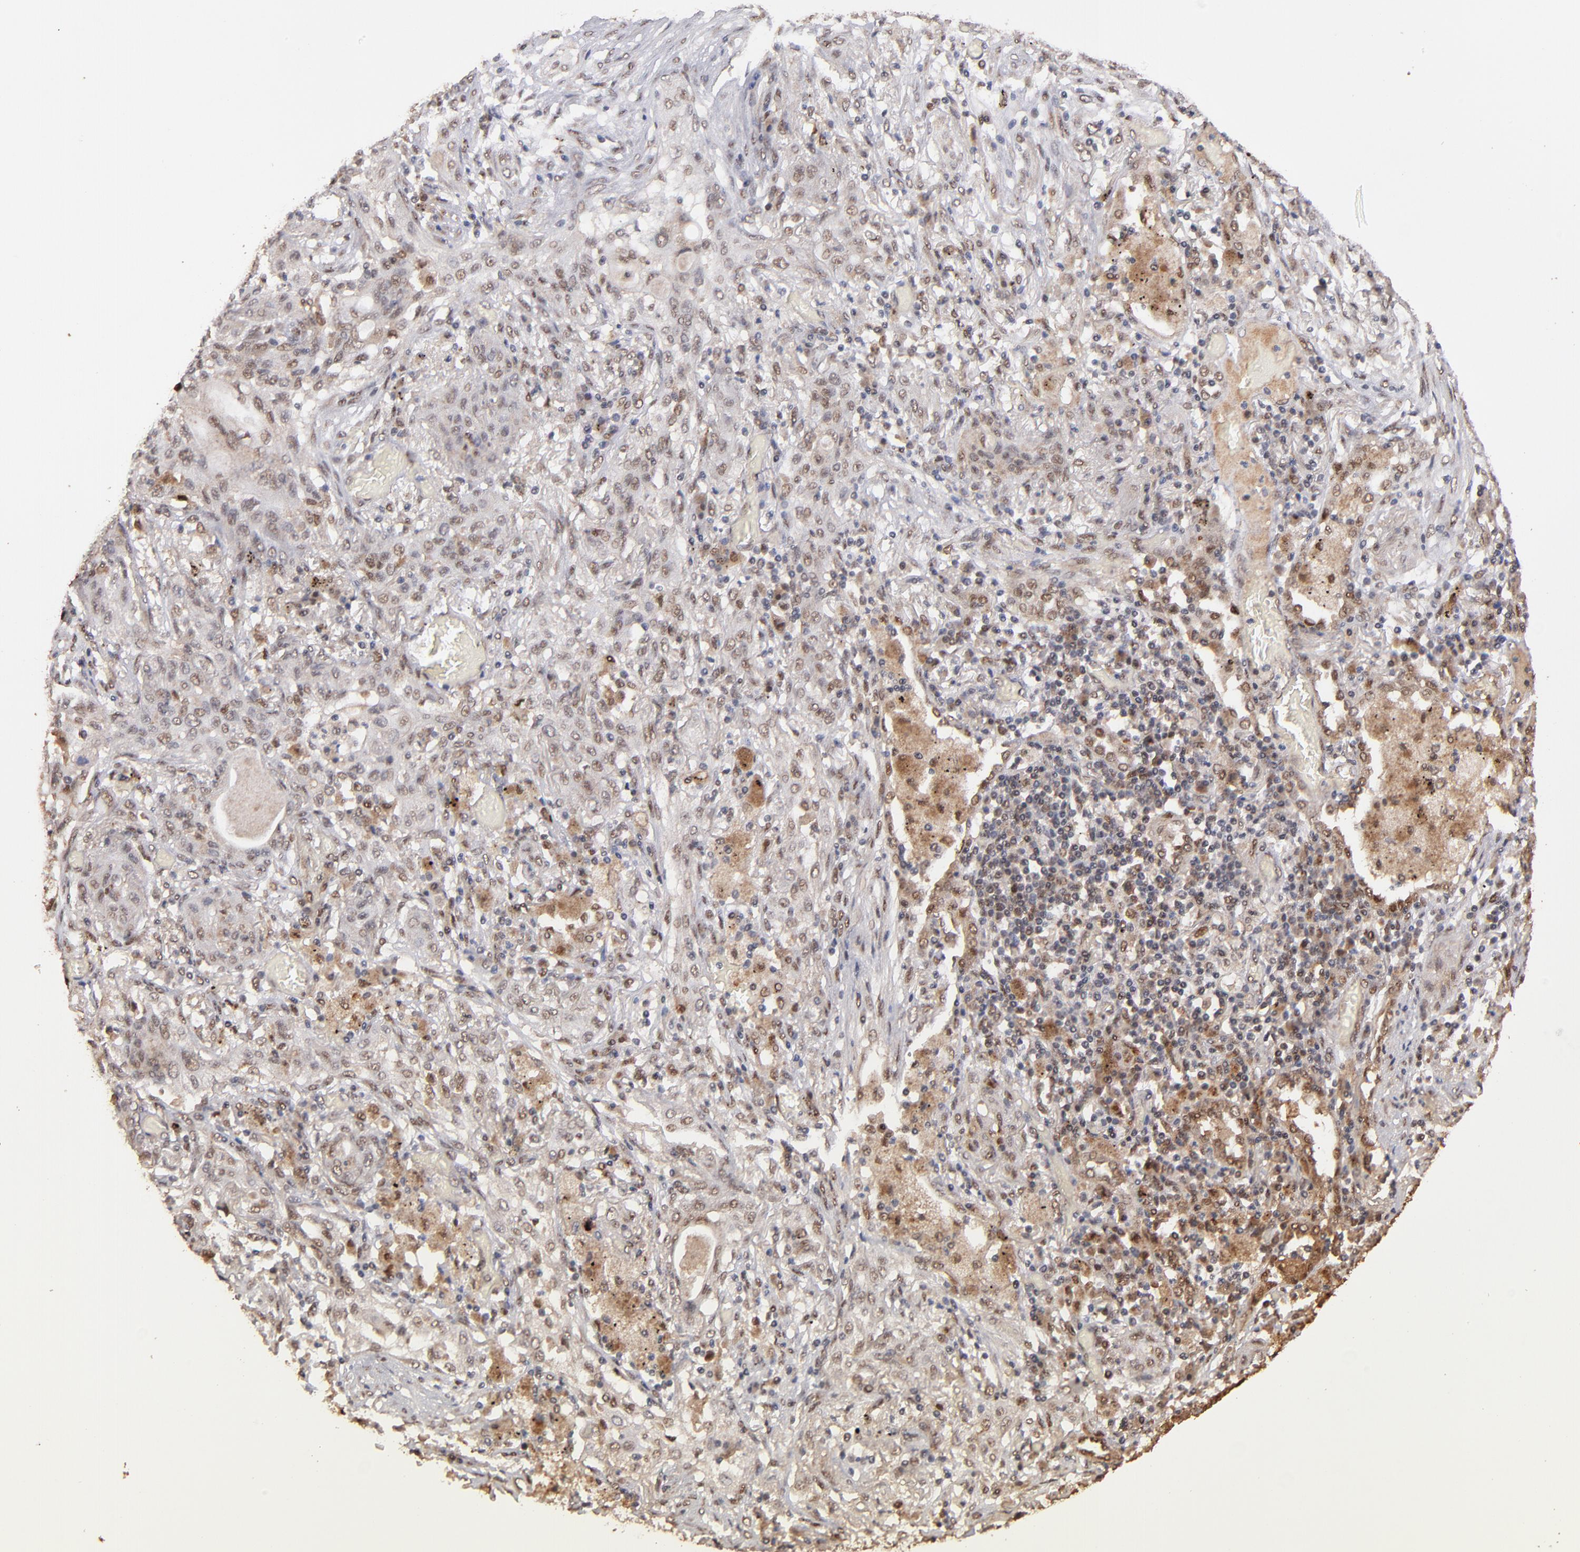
{"staining": {"intensity": "weak", "quantity": "25%-75%", "location": "nuclear"}, "tissue": "lung cancer", "cell_type": "Tumor cells", "image_type": "cancer", "snomed": [{"axis": "morphology", "description": "Squamous cell carcinoma, NOS"}, {"axis": "topography", "description": "Lung"}], "caption": "Brown immunohistochemical staining in human lung squamous cell carcinoma reveals weak nuclear staining in about 25%-75% of tumor cells.", "gene": "EAPP", "patient": {"sex": "female", "age": 47}}